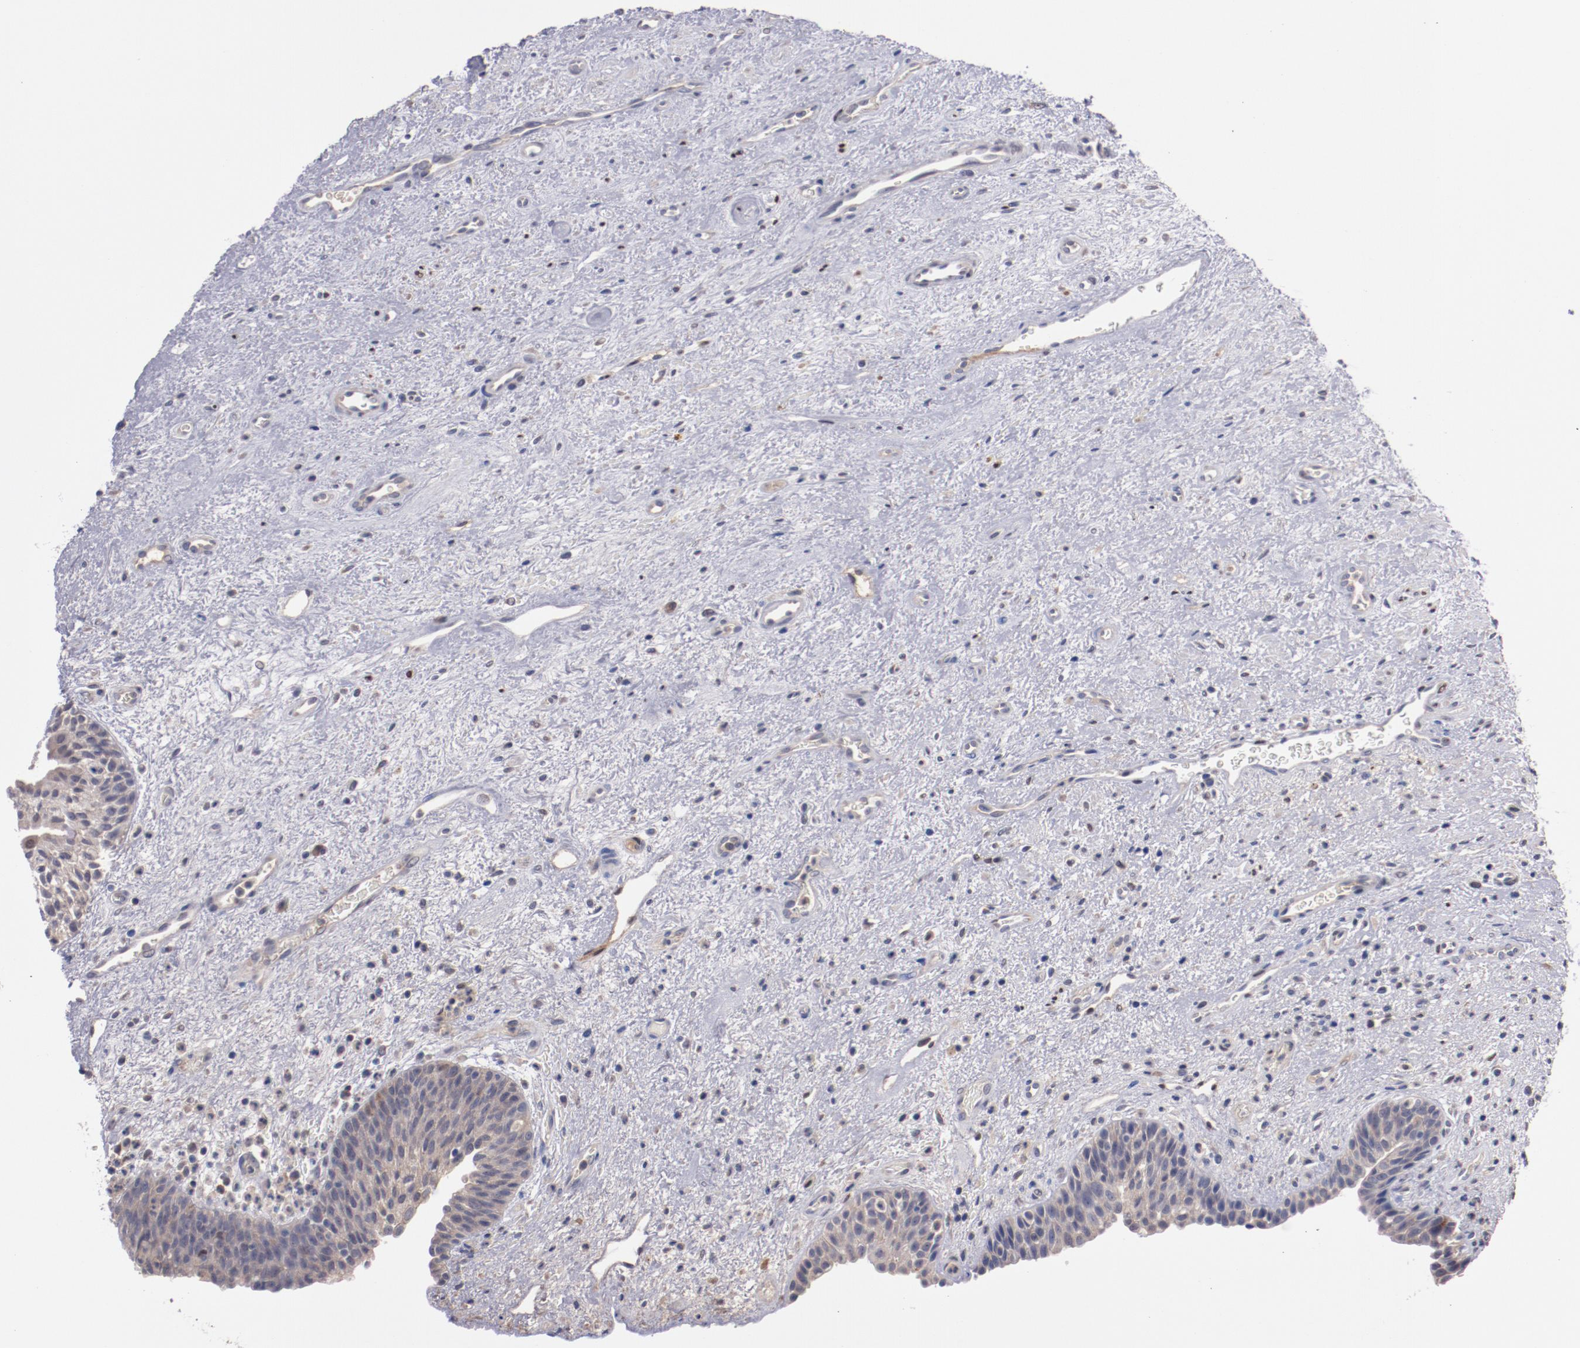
{"staining": {"intensity": "weak", "quantity": ">75%", "location": "cytoplasmic/membranous"}, "tissue": "urinary bladder", "cell_type": "Urothelial cells", "image_type": "normal", "snomed": [{"axis": "morphology", "description": "Normal tissue, NOS"}, {"axis": "topography", "description": "Urinary bladder"}], "caption": "Urinary bladder stained for a protein (brown) shows weak cytoplasmic/membranous positive positivity in about >75% of urothelial cells.", "gene": "FAM81A", "patient": {"sex": "male", "age": 48}}